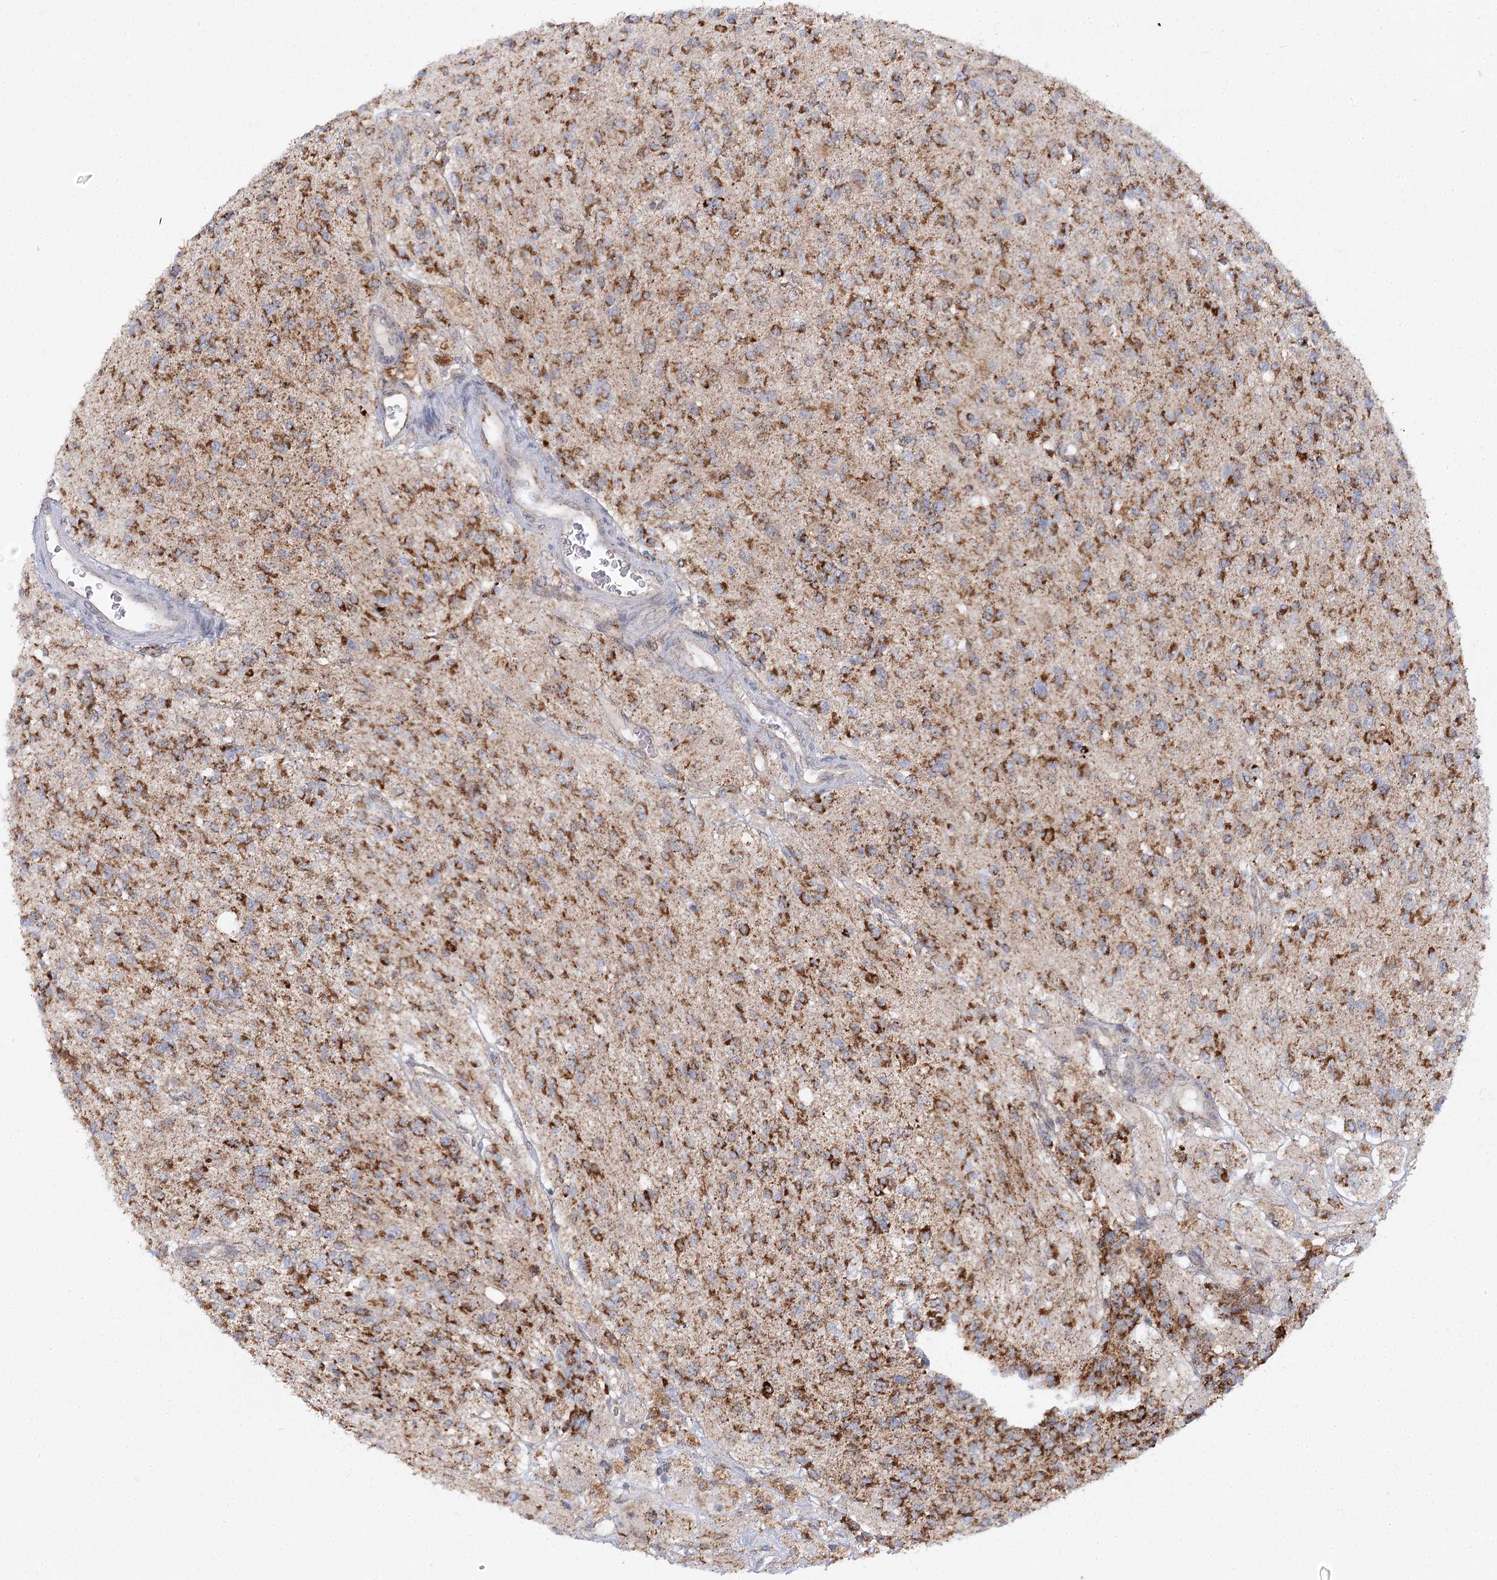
{"staining": {"intensity": "strong", "quantity": ">75%", "location": "cytoplasmic/membranous"}, "tissue": "glioma", "cell_type": "Tumor cells", "image_type": "cancer", "snomed": [{"axis": "morphology", "description": "Glioma, malignant, High grade"}, {"axis": "topography", "description": "Brain"}], "caption": "Strong cytoplasmic/membranous protein staining is identified in about >75% of tumor cells in glioma.", "gene": "TAS1R1", "patient": {"sex": "male", "age": 34}}